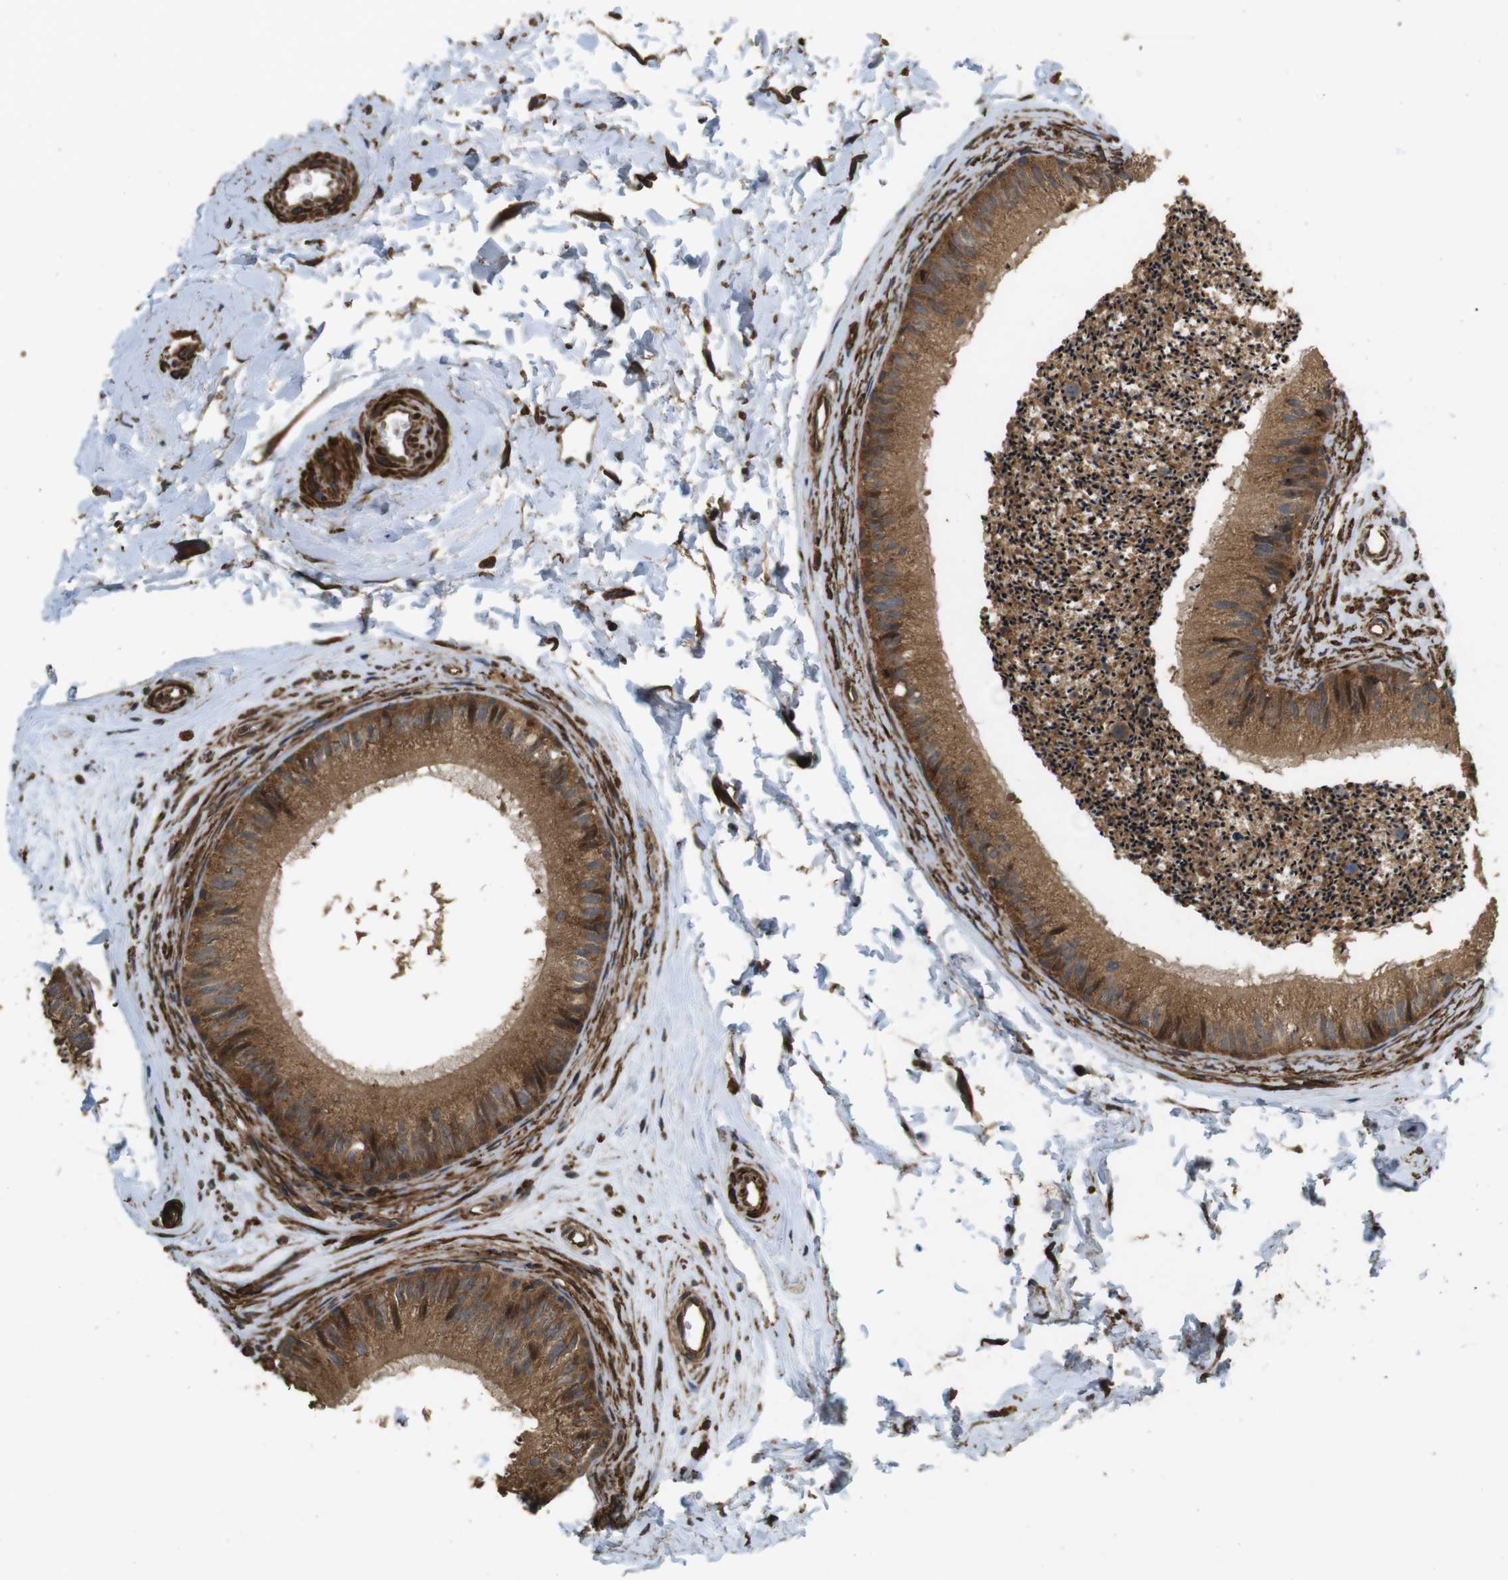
{"staining": {"intensity": "moderate", "quantity": ">75%", "location": "cytoplasmic/membranous"}, "tissue": "epididymis", "cell_type": "Glandular cells", "image_type": "normal", "snomed": [{"axis": "morphology", "description": "Normal tissue, NOS"}, {"axis": "topography", "description": "Epididymis"}], "caption": "Immunohistochemical staining of normal human epididymis demonstrates moderate cytoplasmic/membranous protein expression in about >75% of glandular cells.", "gene": "BNIP3", "patient": {"sex": "male", "age": 56}}